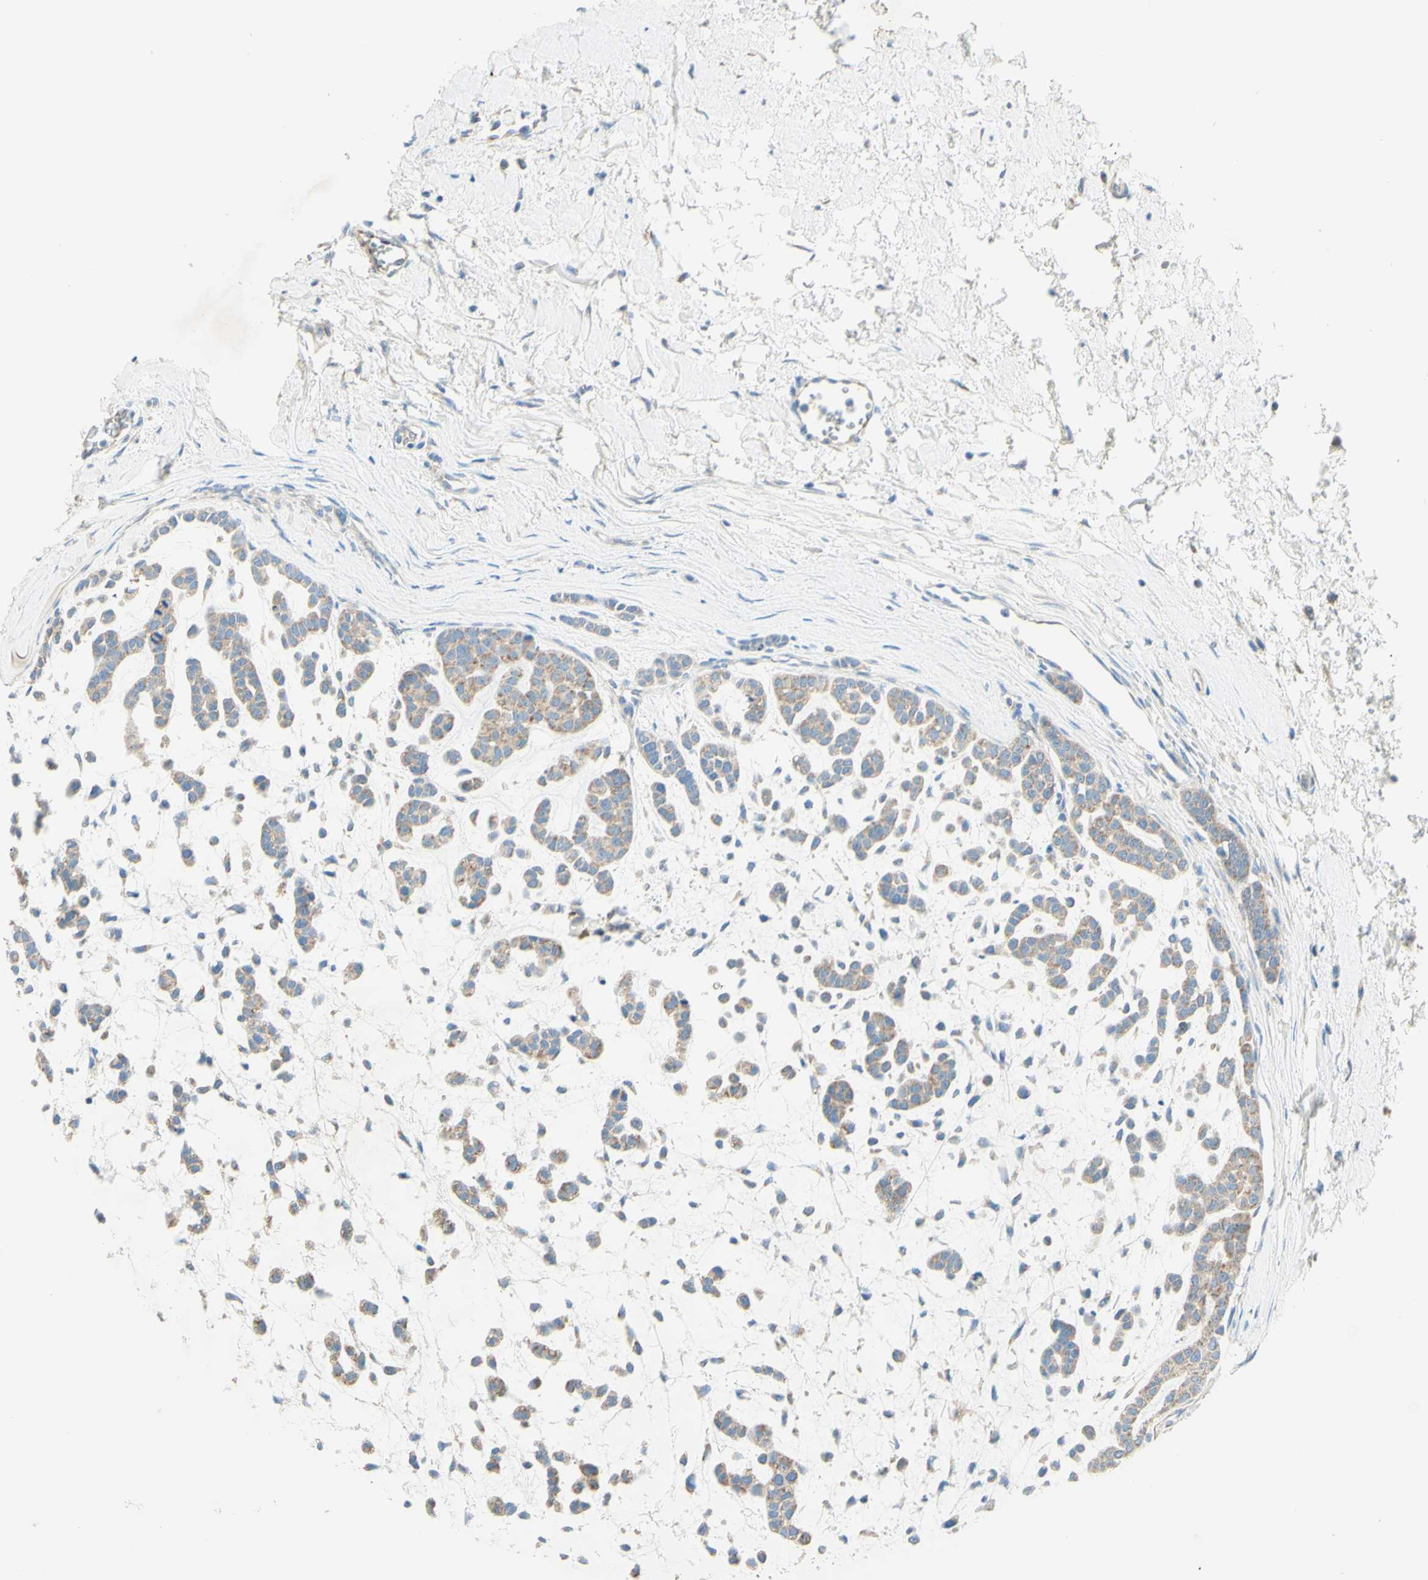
{"staining": {"intensity": "moderate", "quantity": ">75%", "location": "cytoplasmic/membranous"}, "tissue": "head and neck cancer", "cell_type": "Tumor cells", "image_type": "cancer", "snomed": [{"axis": "morphology", "description": "Adenocarcinoma, NOS"}, {"axis": "morphology", "description": "Adenoma, NOS"}, {"axis": "topography", "description": "Head-Neck"}], "caption": "Immunohistochemical staining of head and neck cancer (adenoma) reveals moderate cytoplasmic/membranous protein staining in approximately >75% of tumor cells.", "gene": "ARMC10", "patient": {"sex": "female", "age": 55}}